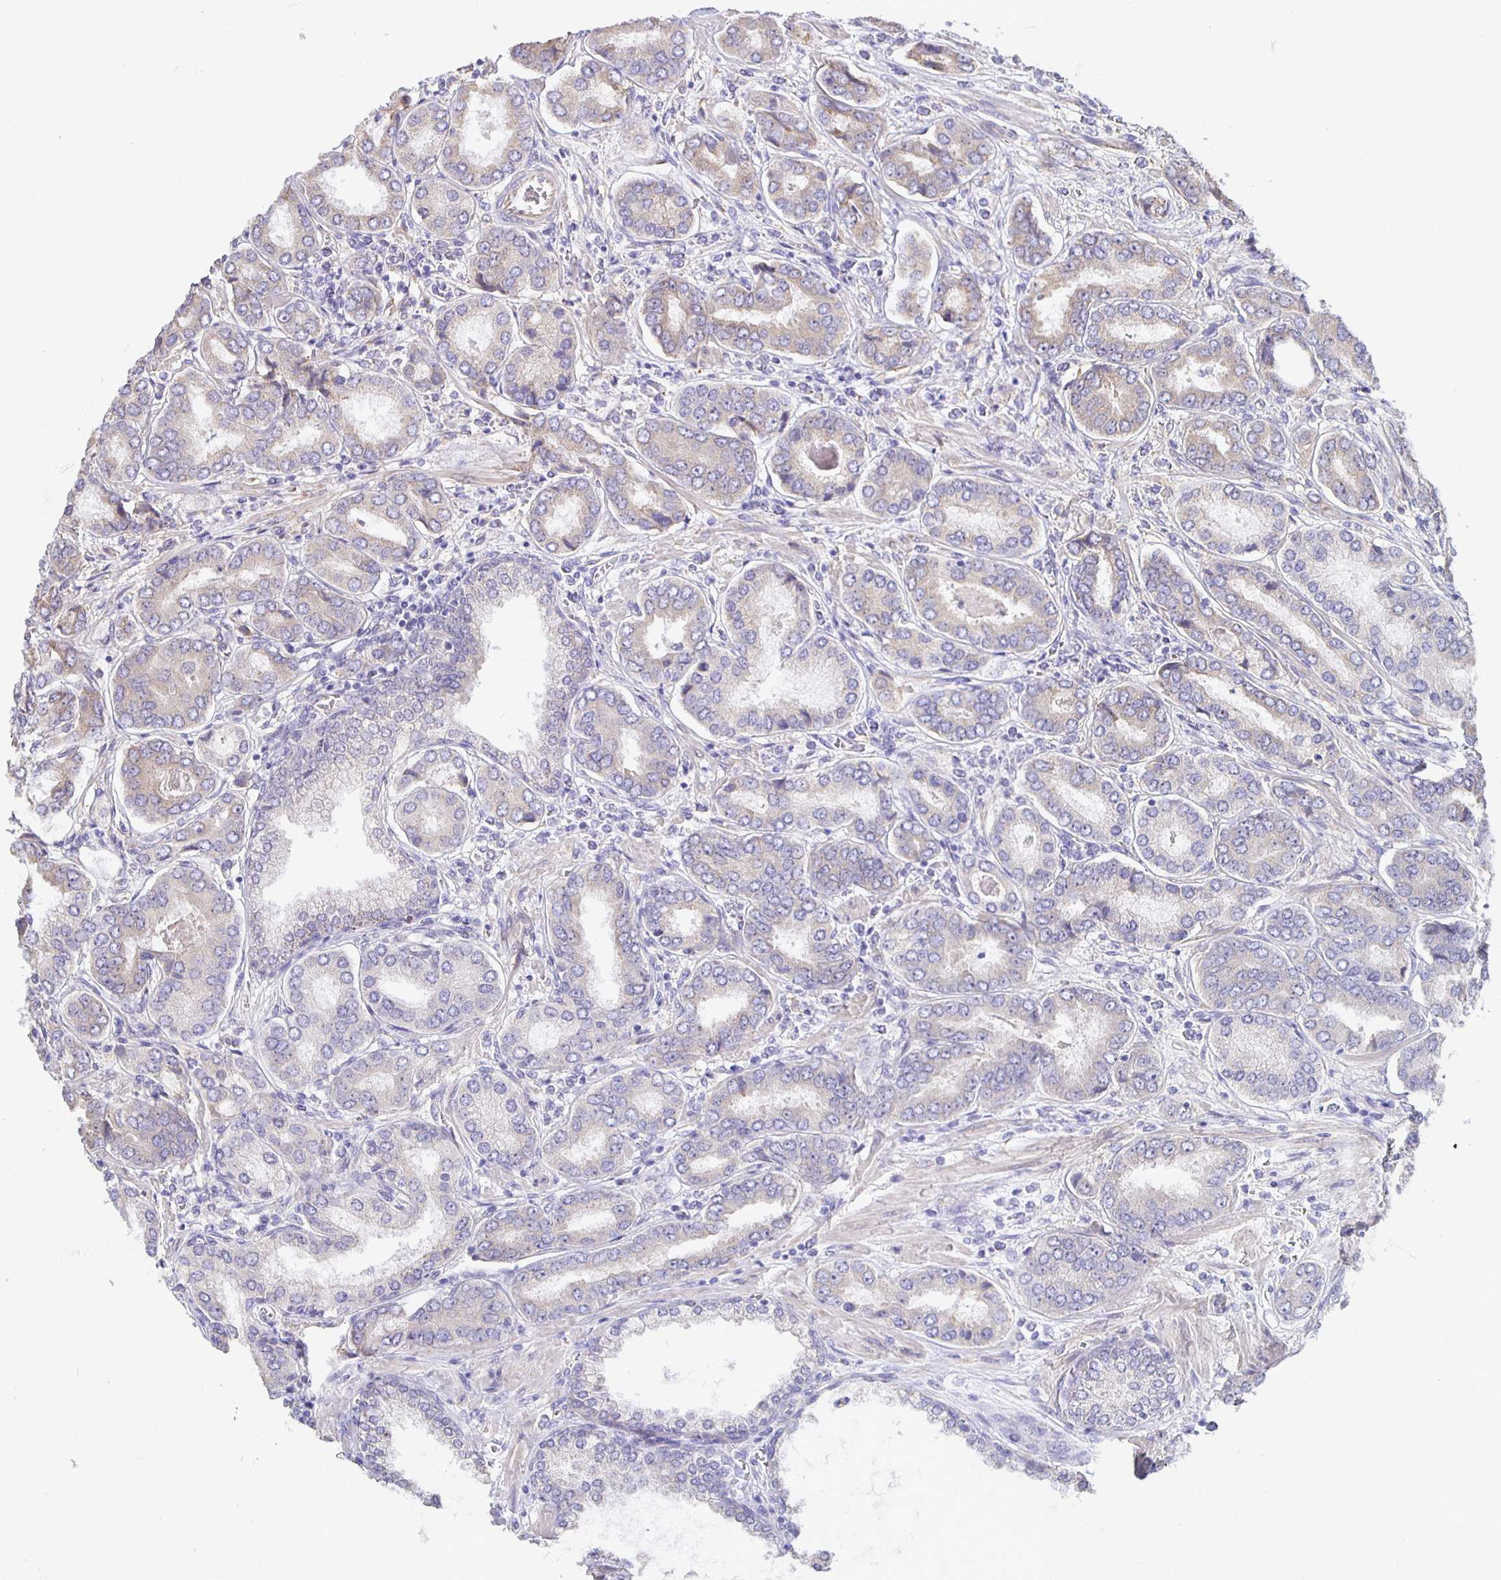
{"staining": {"intensity": "weak", "quantity": "<25%", "location": "cytoplasmic/membranous"}, "tissue": "prostate cancer", "cell_type": "Tumor cells", "image_type": "cancer", "snomed": [{"axis": "morphology", "description": "Adenocarcinoma, High grade"}, {"axis": "topography", "description": "Prostate"}], "caption": "This is an immunohistochemistry image of human prostate cancer (high-grade adenocarcinoma). There is no staining in tumor cells.", "gene": "DNAI2", "patient": {"sex": "male", "age": 72}}